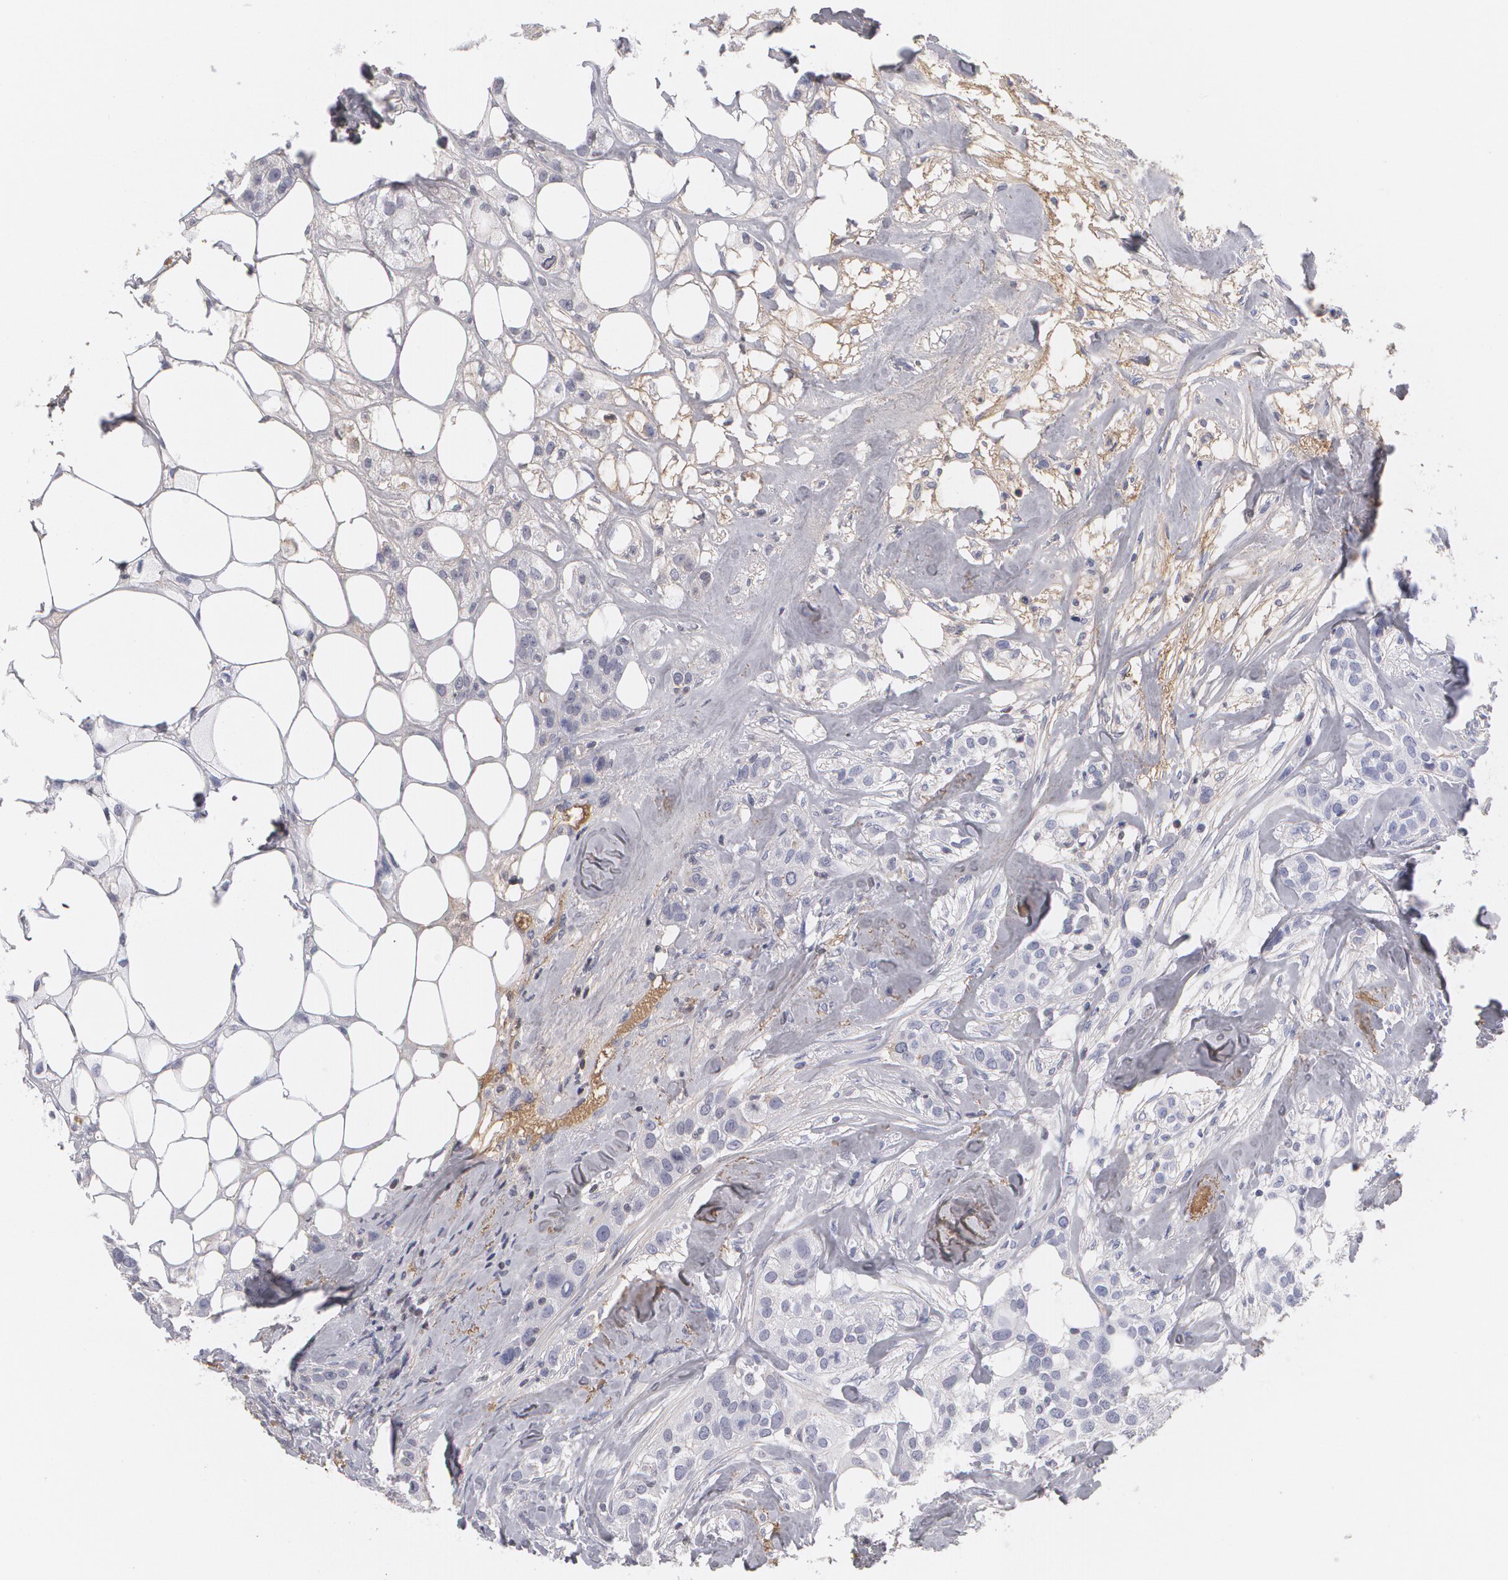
{"staining": {"intensity": "negative", "quantity": "none", "location": "none"}, "tissue": "breast cancer", "cell_type": "Tumor cells", "image_type": "cancer", "snomed": [{"axis": "morphology", "description": "Duct carcinoma"}, {"axis": "topography", "description": "Breast"}], "caption": "DAB (3,3'-diaminobenzidine) immunohistochemical staining of human invasive ductal carcinoma (breast) shows no significant expression in tumor cells.", "gene": "SERPINA1", "patient": {"sex": "female", "age": 45}}